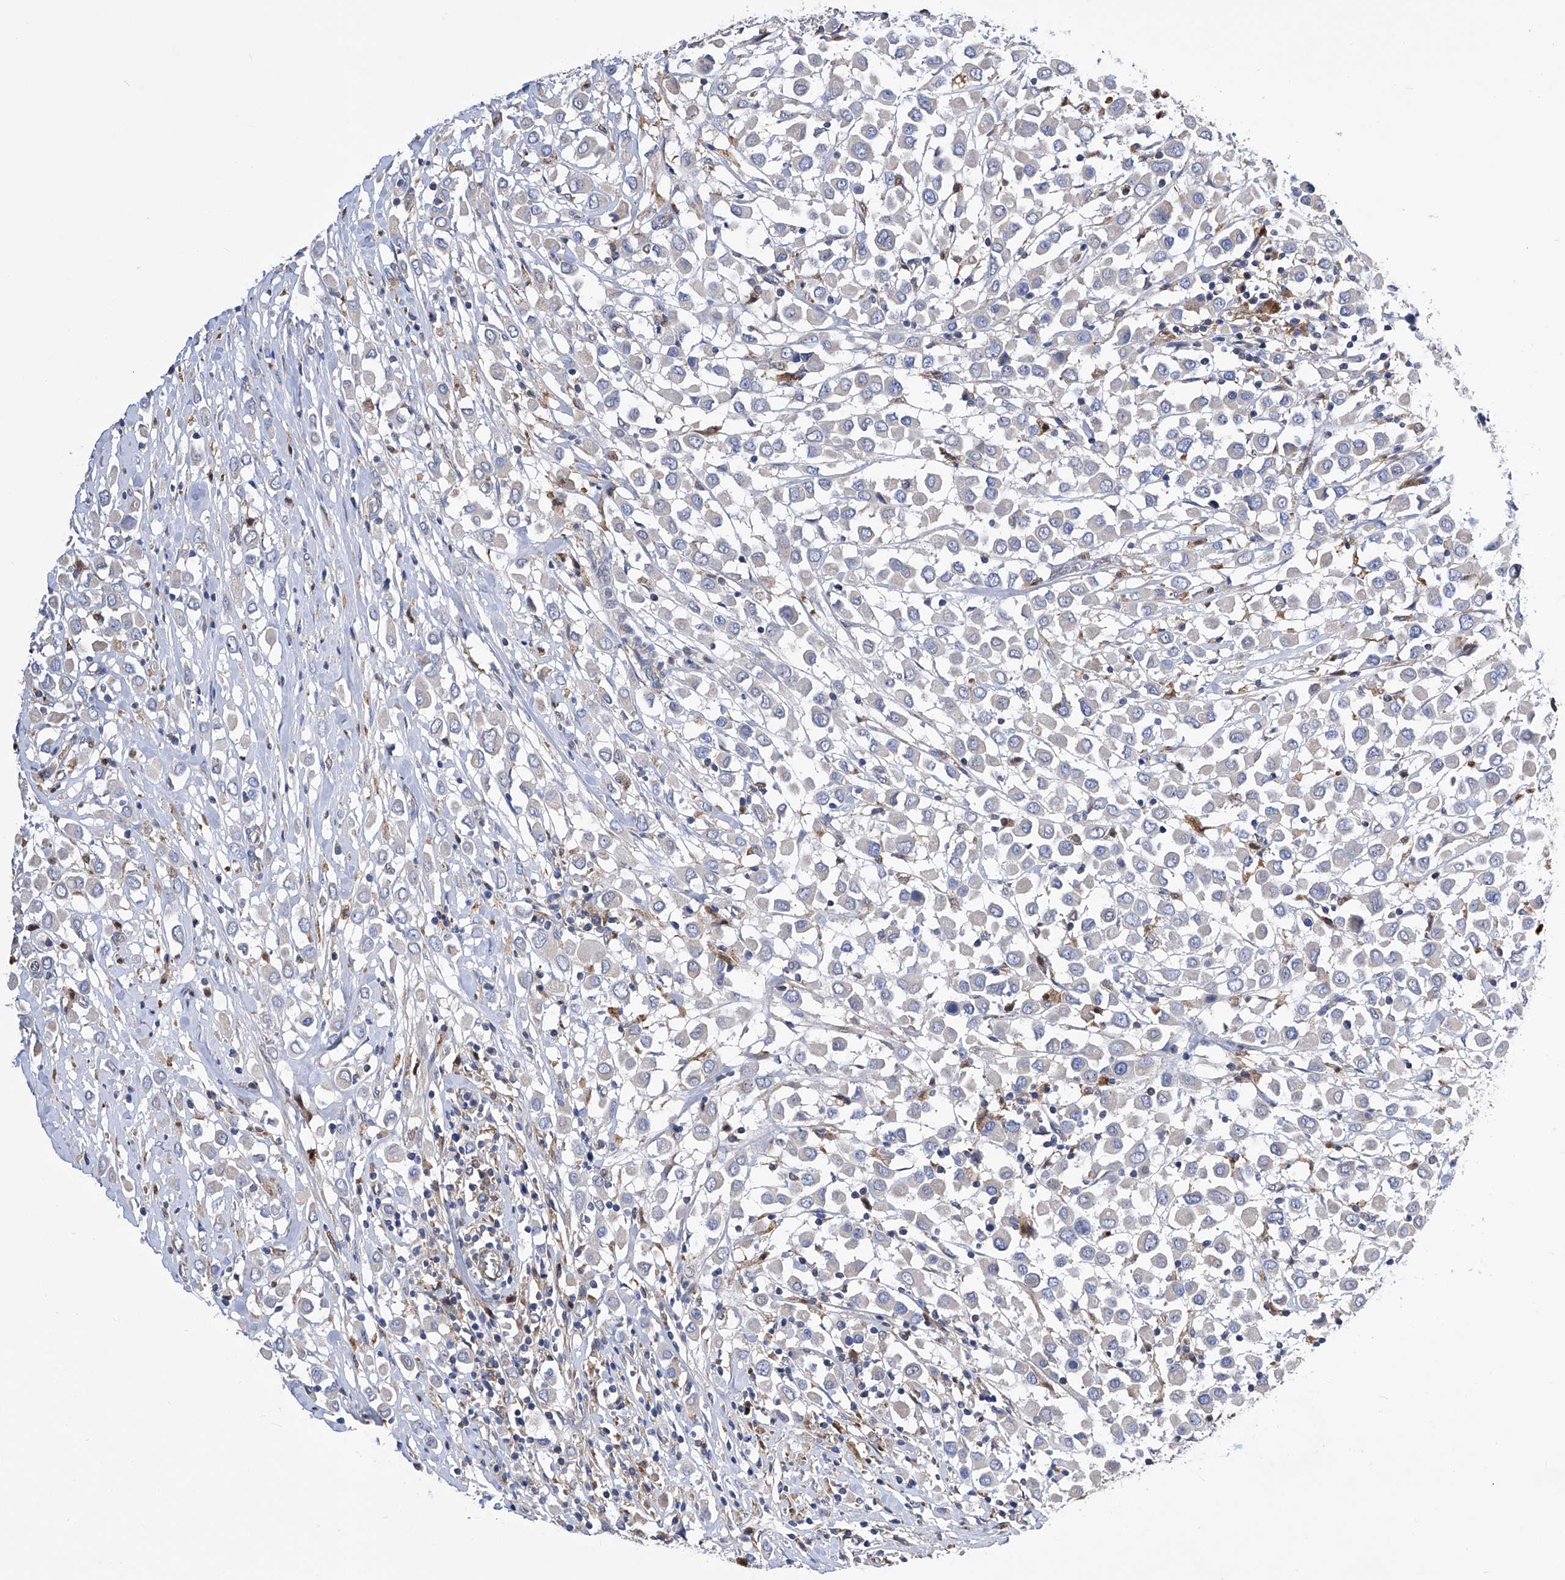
{"staining": {"intensity": "negative", "quantity": "none", "location": "none"}, "tissue": "breast cancer", "cell_type": "Tumor cells", "image_type": "cancer", "snomed": [{"axis": "morphology", "description": "Duct carcinoma"}, {"axis": "topography", "description": "Breast"}], "caption": "Immunohistochemistry (IHC) of human breast intraductal carcinoma shows no staining in tumor cells.", "gene": "SPATA20", "patient": {"sex": "female", "age": 61}}